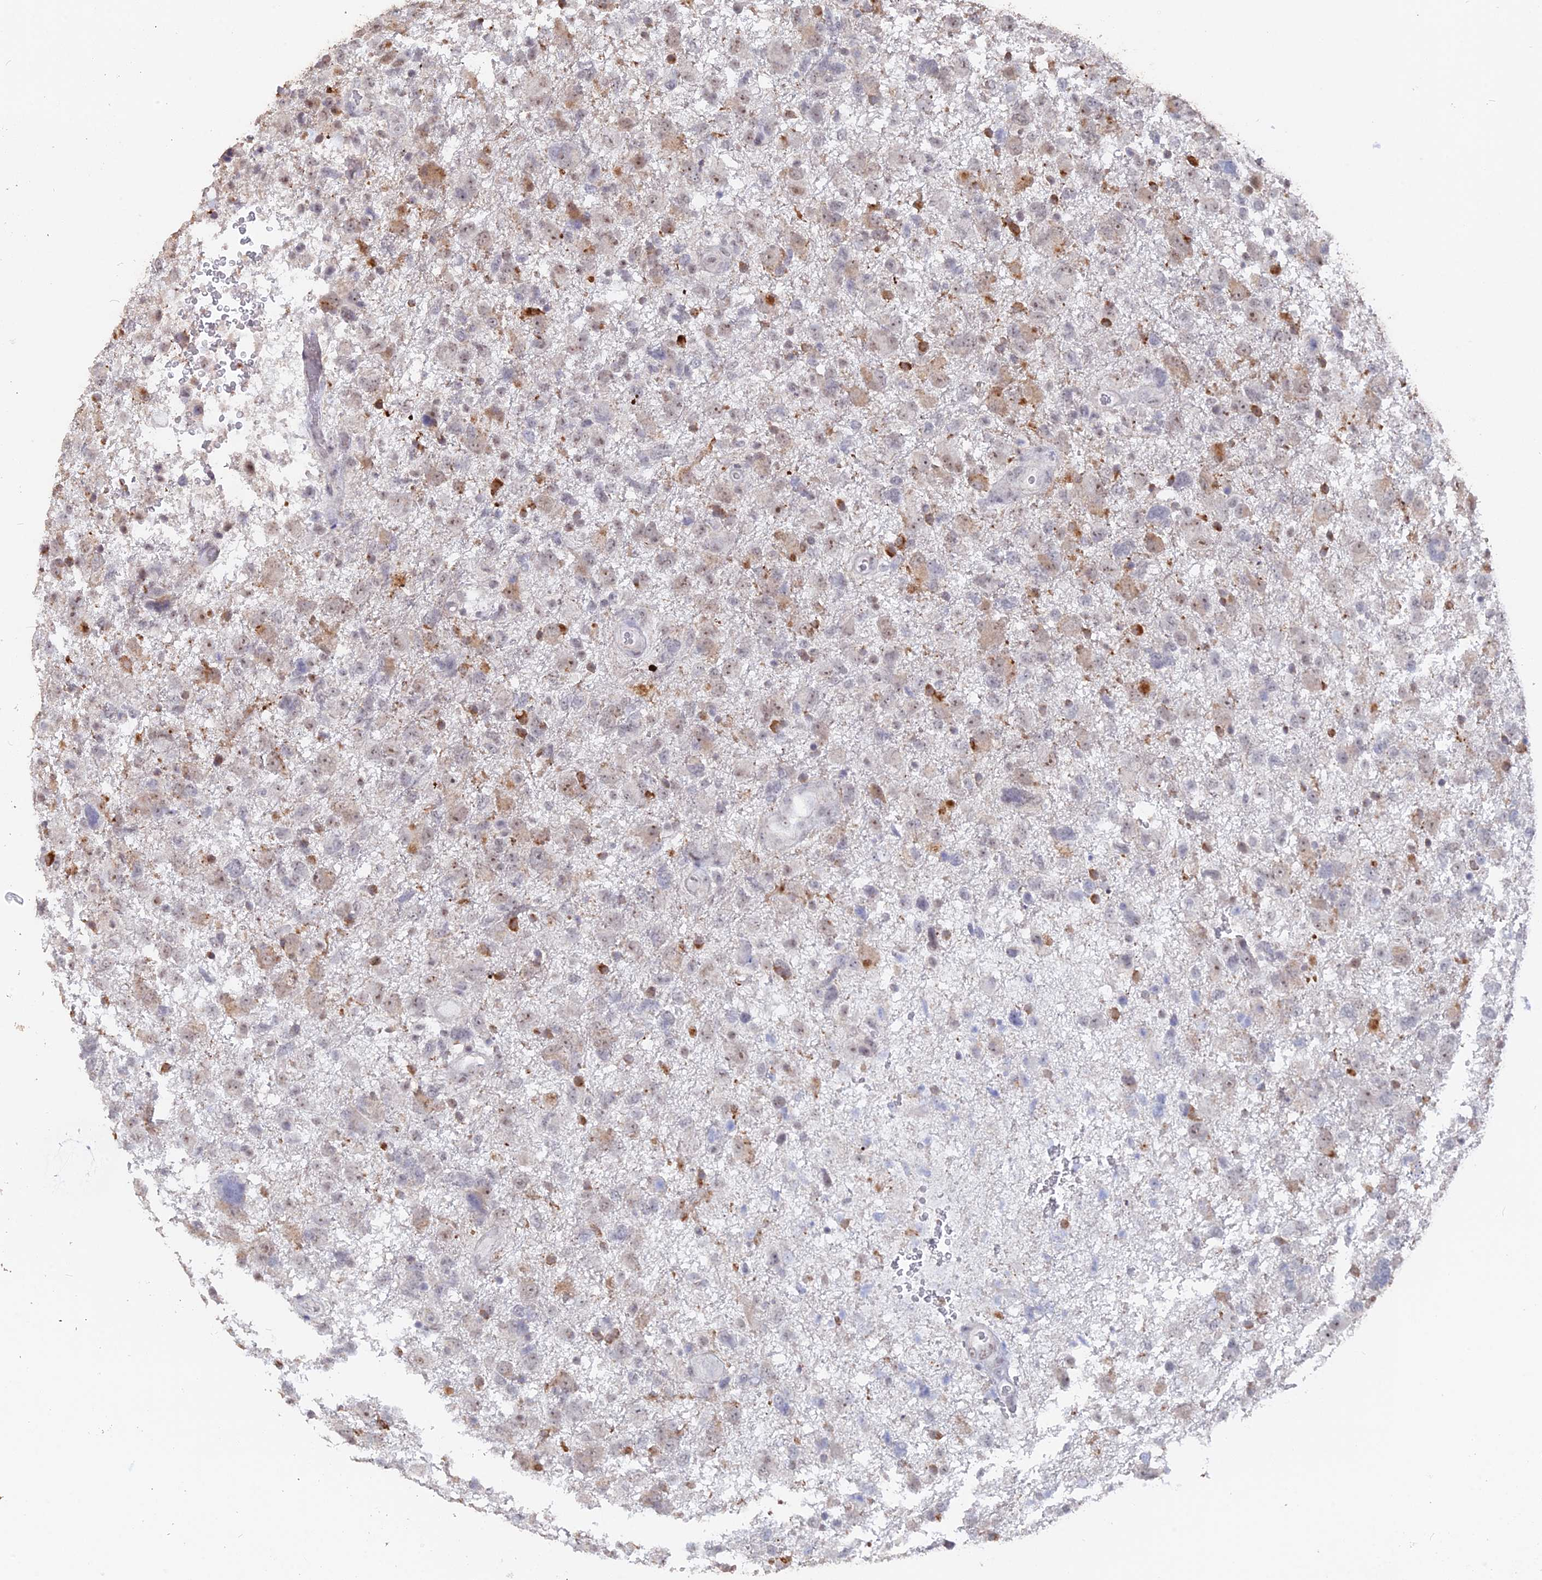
{"staining": {"intensity": "weak", "quantity": "25%-75%", "location": "cytoplasmic/membranous"}, "tissue": "glioma", "cell_type": "Tumor cells", "image_type": "cancer", "snomed": [{"axis": "morphology", "description": "Glioma, malignant, High grade"}, {"axis": "topography", "description": "Brain"}], "caption": "Immunohistochemistry (IHC) (DAB (3,3'-diaminobenzidine)) staining of malignant glioma (high-grade) exhibits weak cytoplasmic/membranous protein positivity in approximately 25%-75% of tumor cells.", "gene": "SEMG2", "patient": {"sex": "male", "age": 61}}